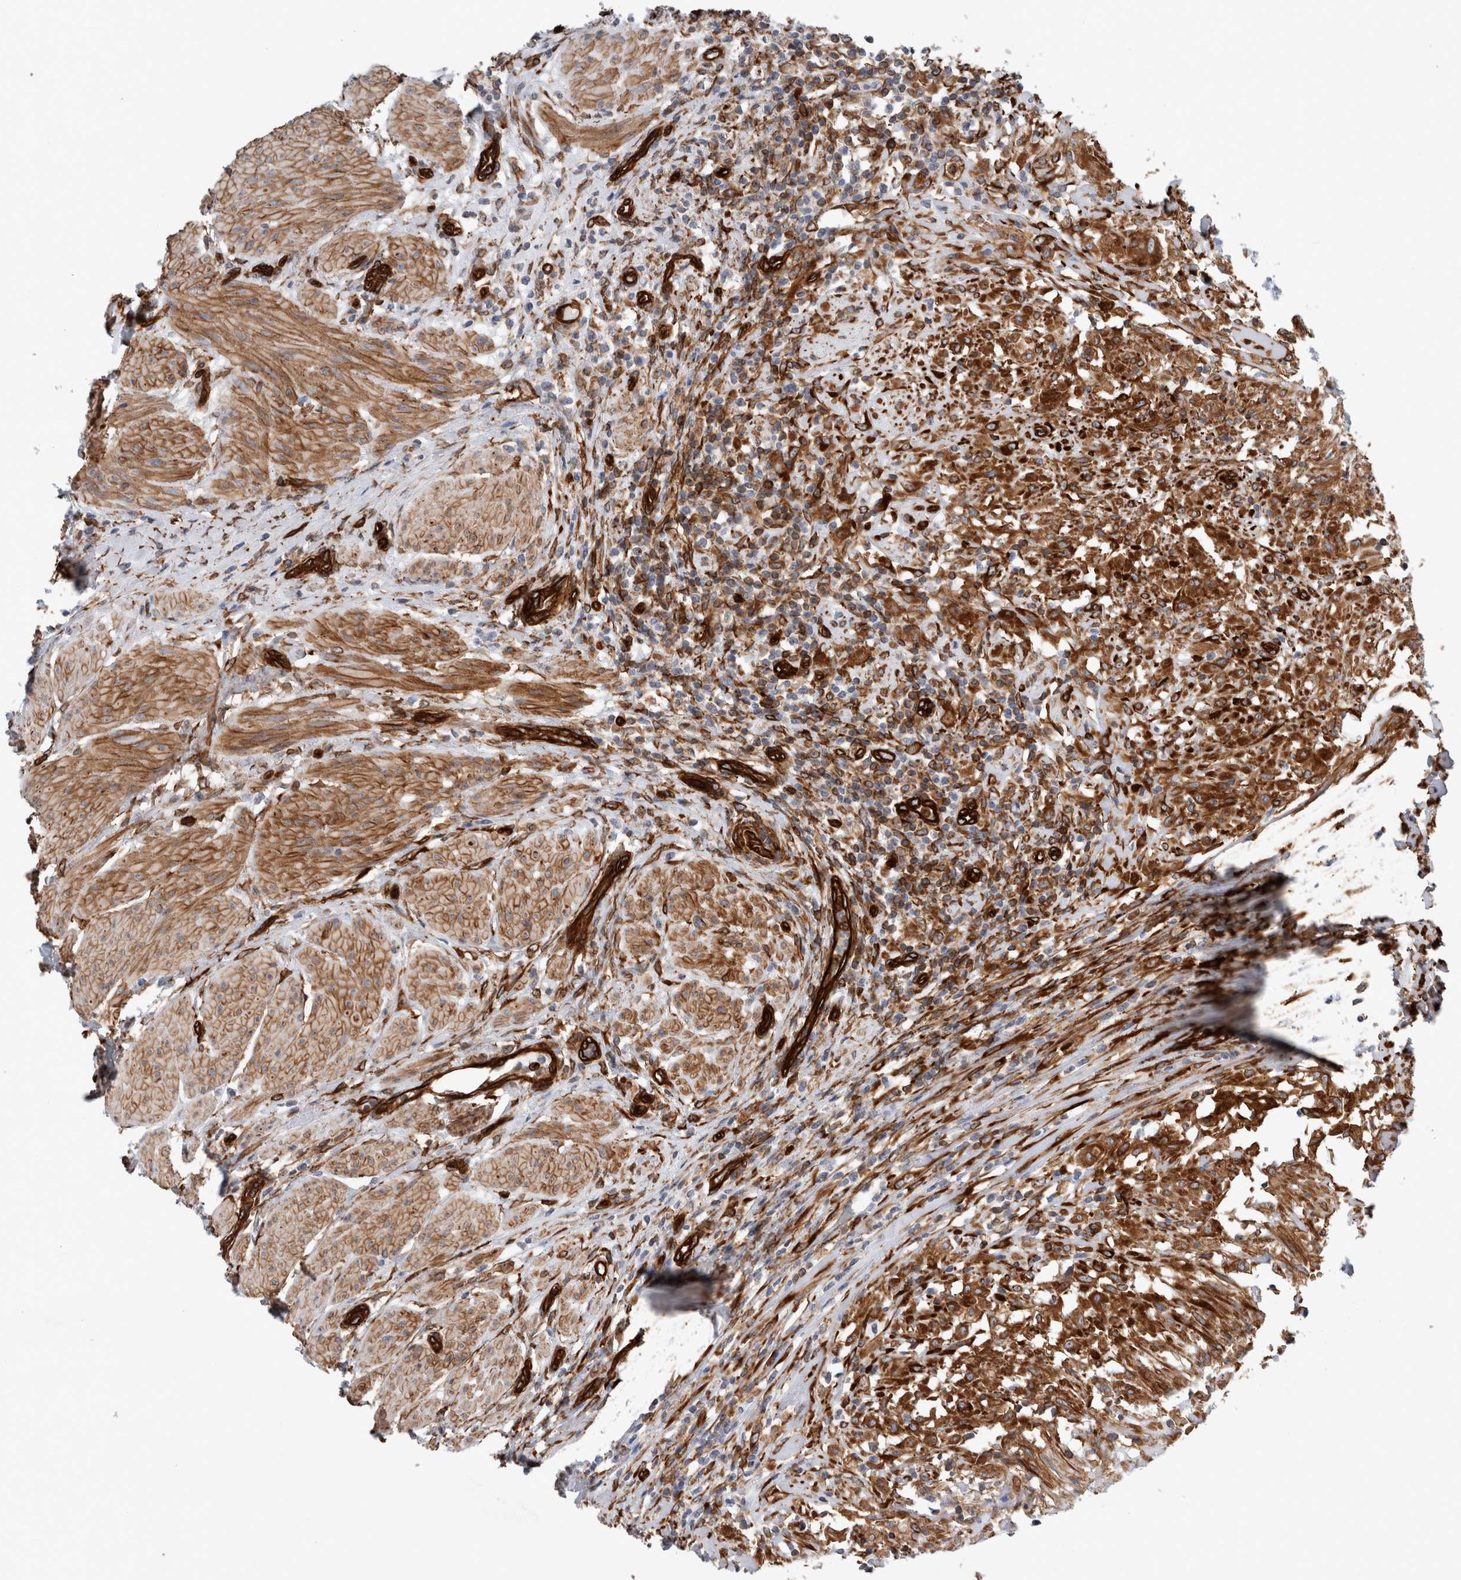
{"staining": {"intensity": "strong", "quantity": ">75%", "location": "cytoplasmic/membranous"}, "tissue": "urothelial cancer", "cell_type": "Tumor cells", "image_type": "cancer", "snomed": [{"axis": "morphology", "description": "Normal tissue, NOS"}, {"axis": "morphology", "description": "Urothelial carcinoma, Low grade"}, {"axis": "topography", "description": "Smooth muscle"}, {"axis": "topography", "description": "Urinary bladder"}], "caption": "Human urothelial carcinoma (low-grade) stained with a brown dye shows strong cytoplasmic/membranous positive staining in about >75% of tumor cells.", "gene": "PLEC", "patient": {"sex": "male", "age": 60}}